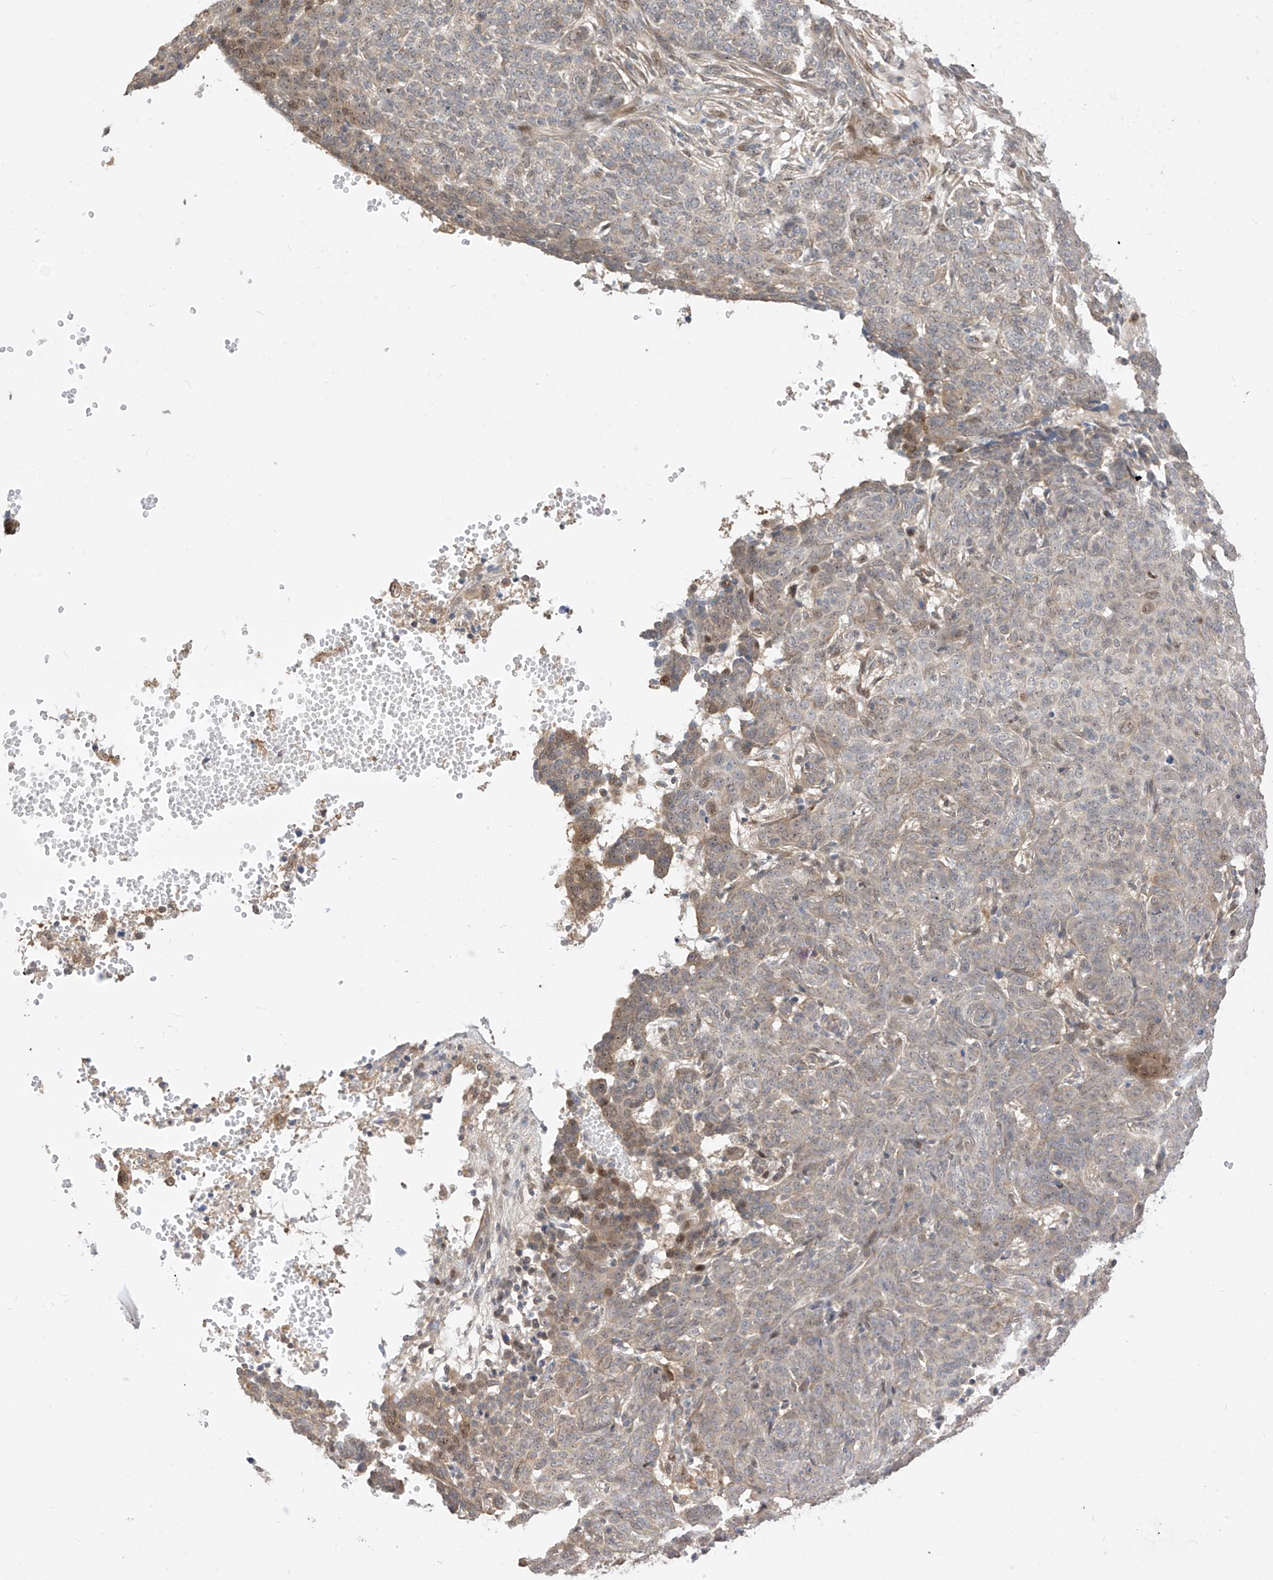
{"staining": {"intensity": "weak", "quantity": "<25%", "location": "cytoplasmic/membranous"}, "tissue": "skin cancer", "cell_type": "Tumor cells", "image_type": "cancer", "snomed": [{"axis": "morphology", "description": "Basal cell carcinoma"}, {"axis": "topography", "description": "Skin"}], "caption": "The immunohistochemistry (IHC) image has no significant staining in tumor cells of basal cell carcinoma (skin) tissue.", "gene": "LATS1", "patient": {"sex": "male", "age": 85}}